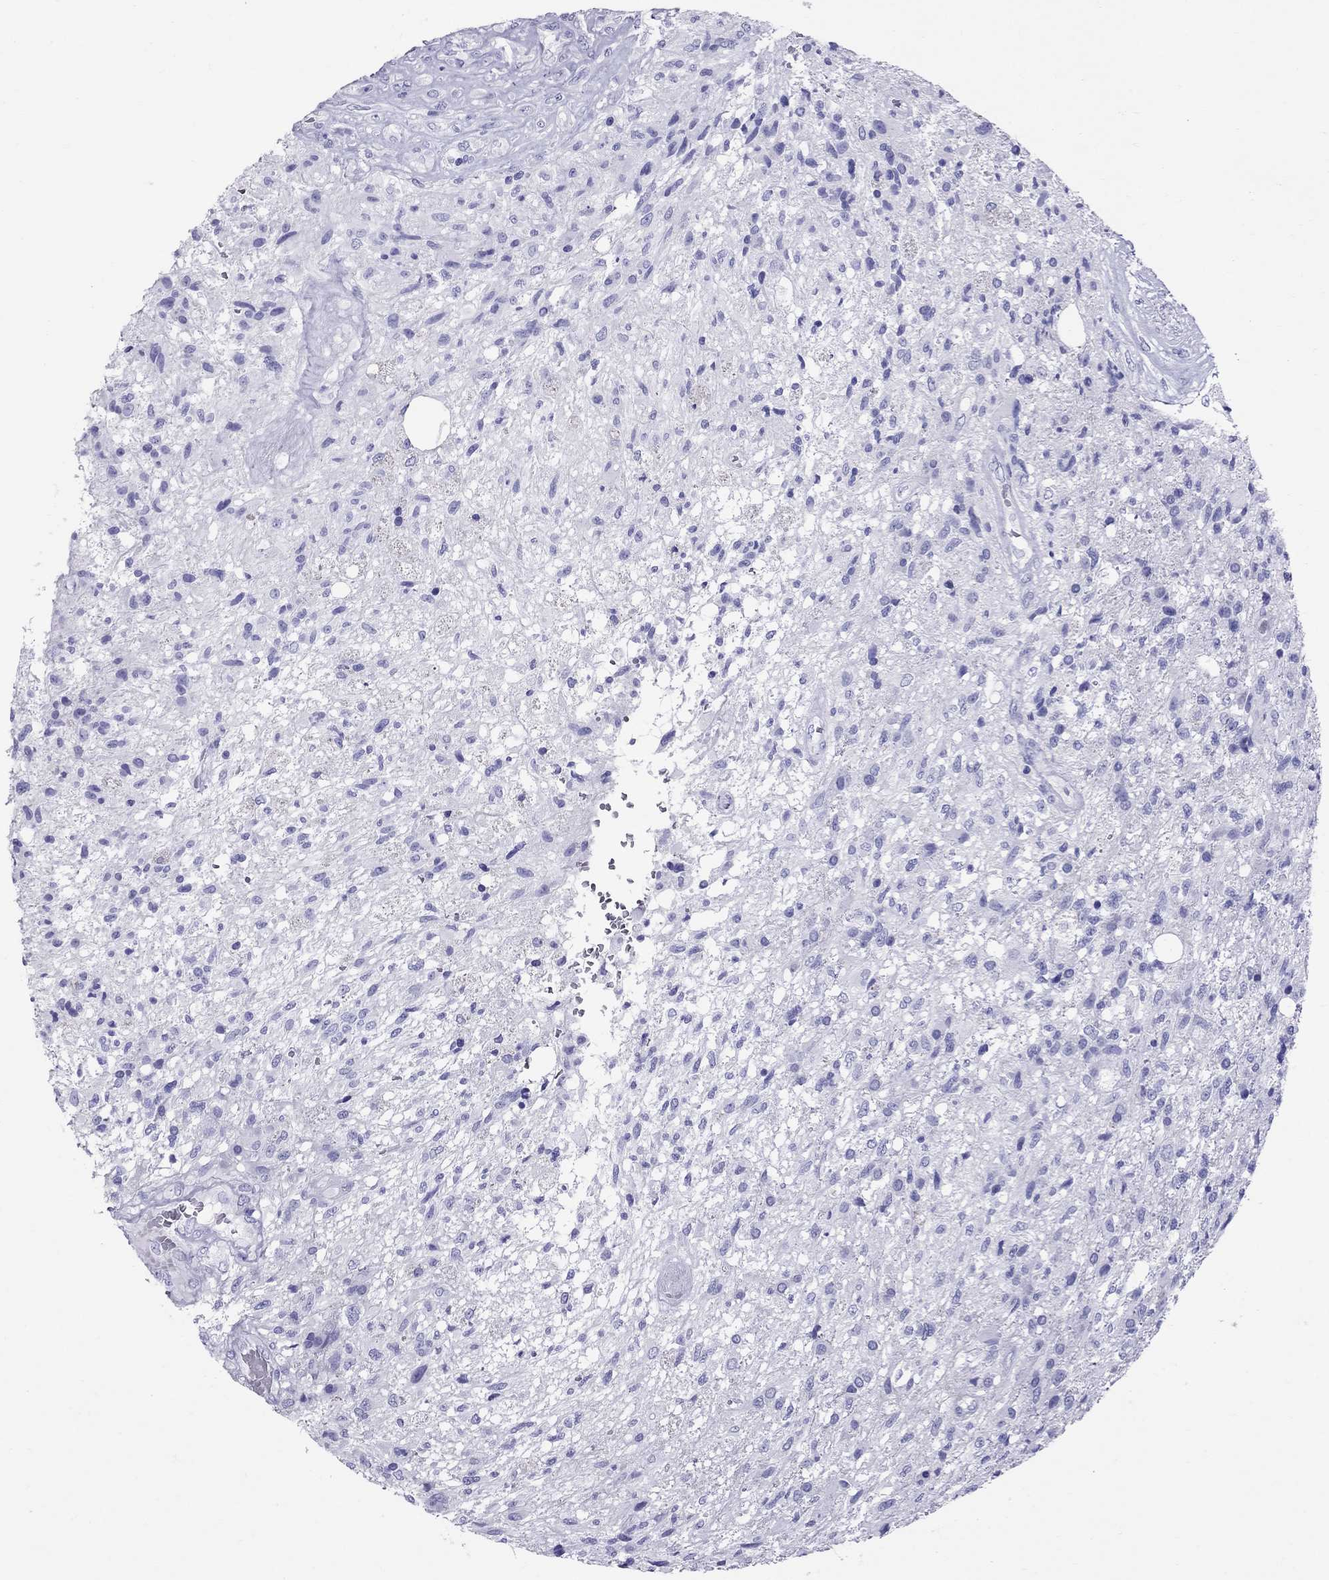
{"staining": {"intensity": "negative", "quantity": "none", "location": "none"}, "tissue": "glioma", "cell_type": "Tumor cells", "image_type": "cancer", "snomed": [{"axis": "morphology", "description": "Glioma, malignant, High grade"}, {"axis": "topography", "description": "Brain"}], "caption": "Histopathology image shows no protein staining in tumor cells of high-grade glioma (malignant) tissue. The staining was performed using DAB to visualize the protein expression in brown, while the nuclei were stained in blue with hematoxylin (Magnification: 20x).", "gene": "AVPR1B", "patient": {"sex": "male", "age": 56}}